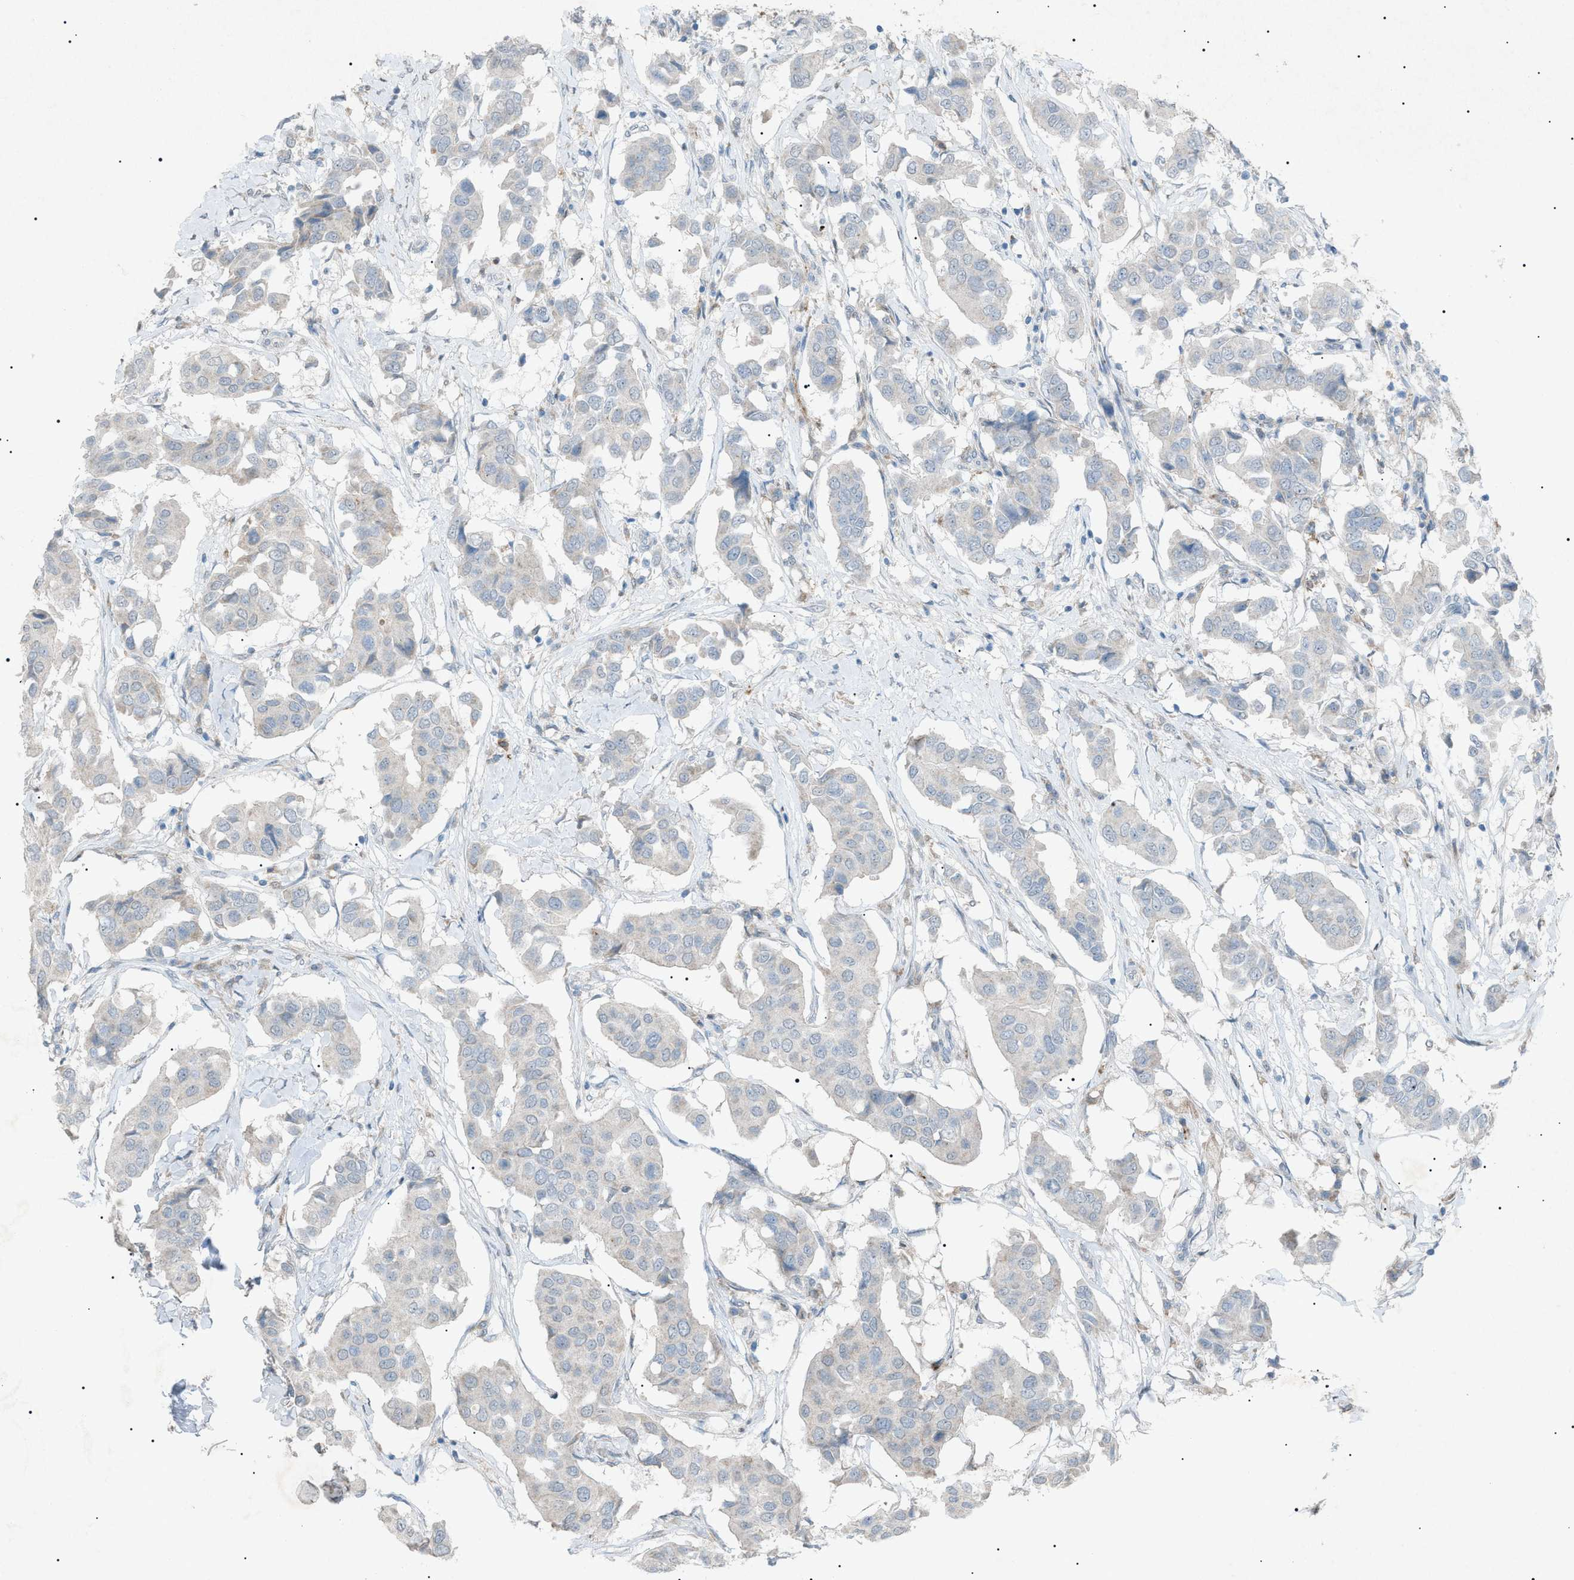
{"staining": {"intensity": "negative", "quantity": "none", "location": "none"}, "tissue": "breast cancer", "cell_type": "Tumor cells", "image_type": "cancer", "snomed": [{"axis": "morphology", "description": "Duct carcinoma"}, {"axis": "topography", "description": "Breast"}], "caption": "IHC of human invasive ductal carcinoma (breast) shows no staining in tumor cells.", "gene": "BTK", "patient": {"sex": "female", "age": 80}}